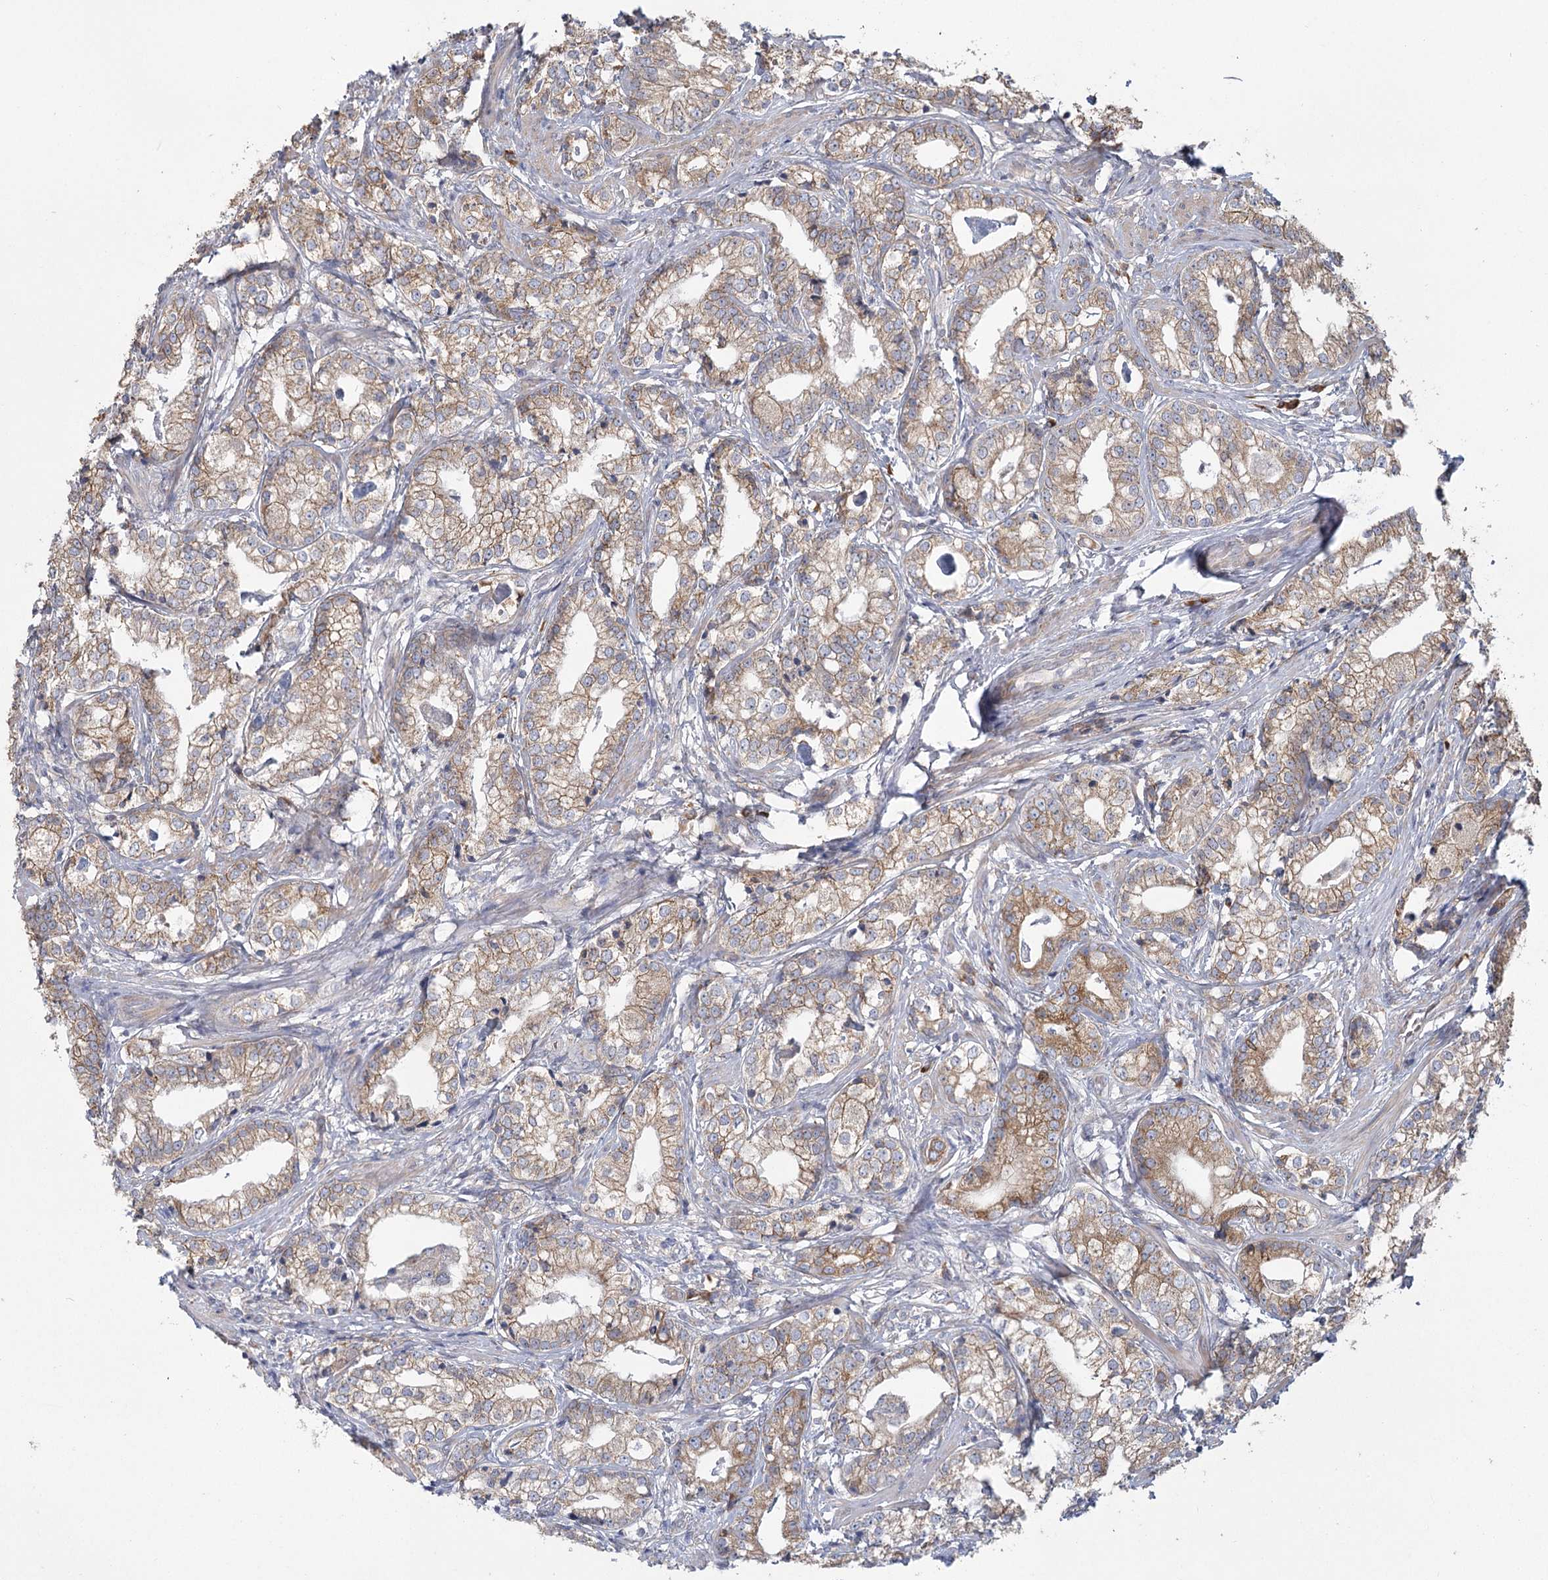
{"staining": {"intensity": "moderate", "quantity": "25%-75%", "location": "cytoplasmic/membranous"}, "tissue": "prostate cancer", "cell_type": "Tumor cells", "image_type": "cancer", "snomed": [{"axis": "morphology", "description": "Adenocarcinoma, High grade"}, {"axis": "topography", "description": "Prostate"}], "caption": "High-grade adenocarcinoma (prostate) stained for a protein (brown) exhibits moderate cytoplasmic/membranous positive staining in about 25%-75% of tumor cells.", "gene": "CNTLN", "patient": {"sex": "male", "age": 69}}